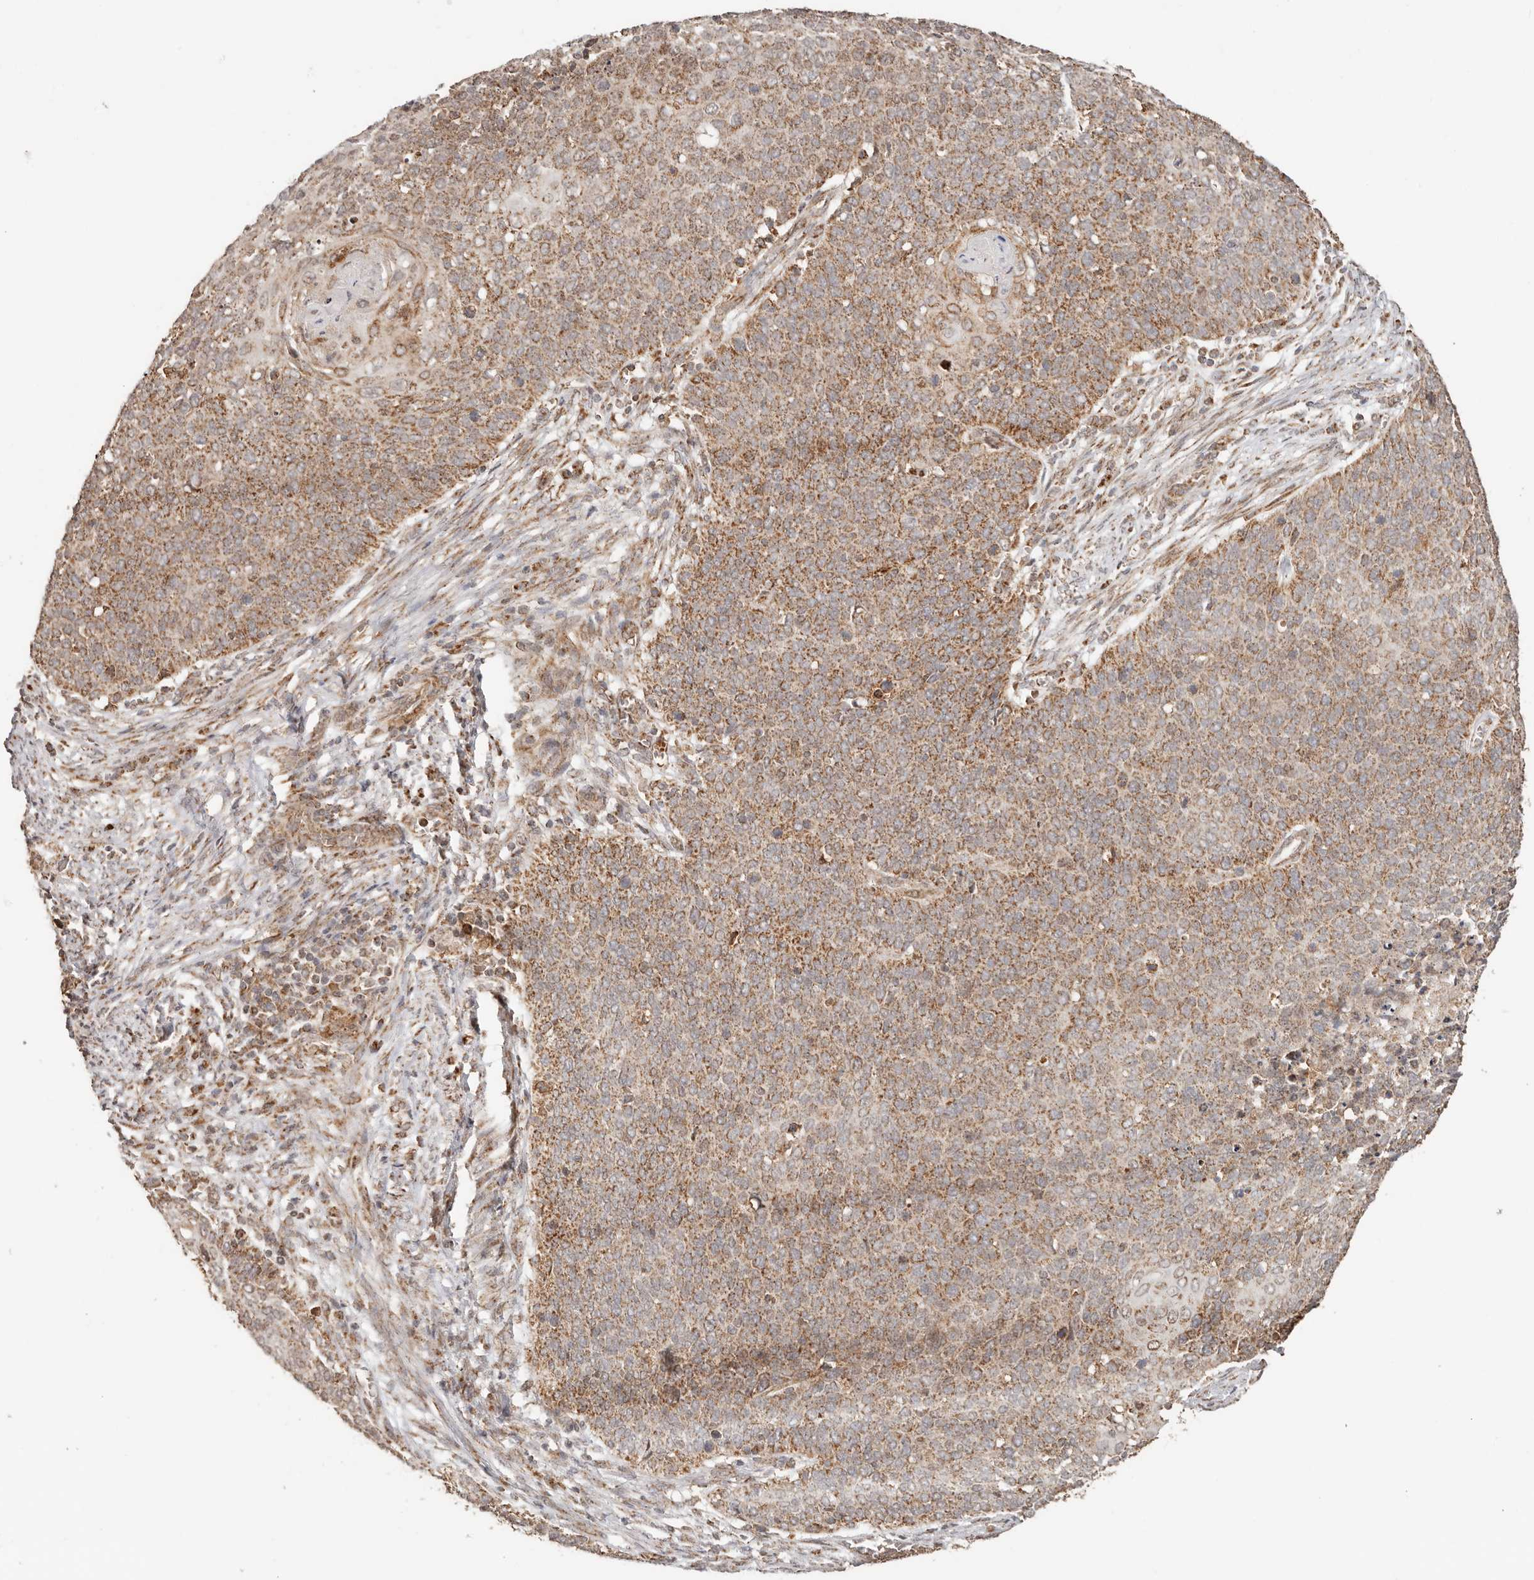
{"staining": {"intensity": "moderate", "quantity": ">75%", "location": "cytoplasmic/membranous"}, "tissue": "cervical cancer", "cell_type": "Tumor cells", "image_type": "cancer", "snomed": [{"axis": "morphology", "description": "Squamous cell carcinoma, NOS"}, {"axis": "topography", "description": "Cervix"}], "caption": "Moderate cytoplasmic/membranous positivity for a protein is present in approximately >75% of tumor cells of cervical cancer using immunohistochemistry (IHC).", "gene": "NDUFB11", "patient": {"sex": "female", "age": 39}}